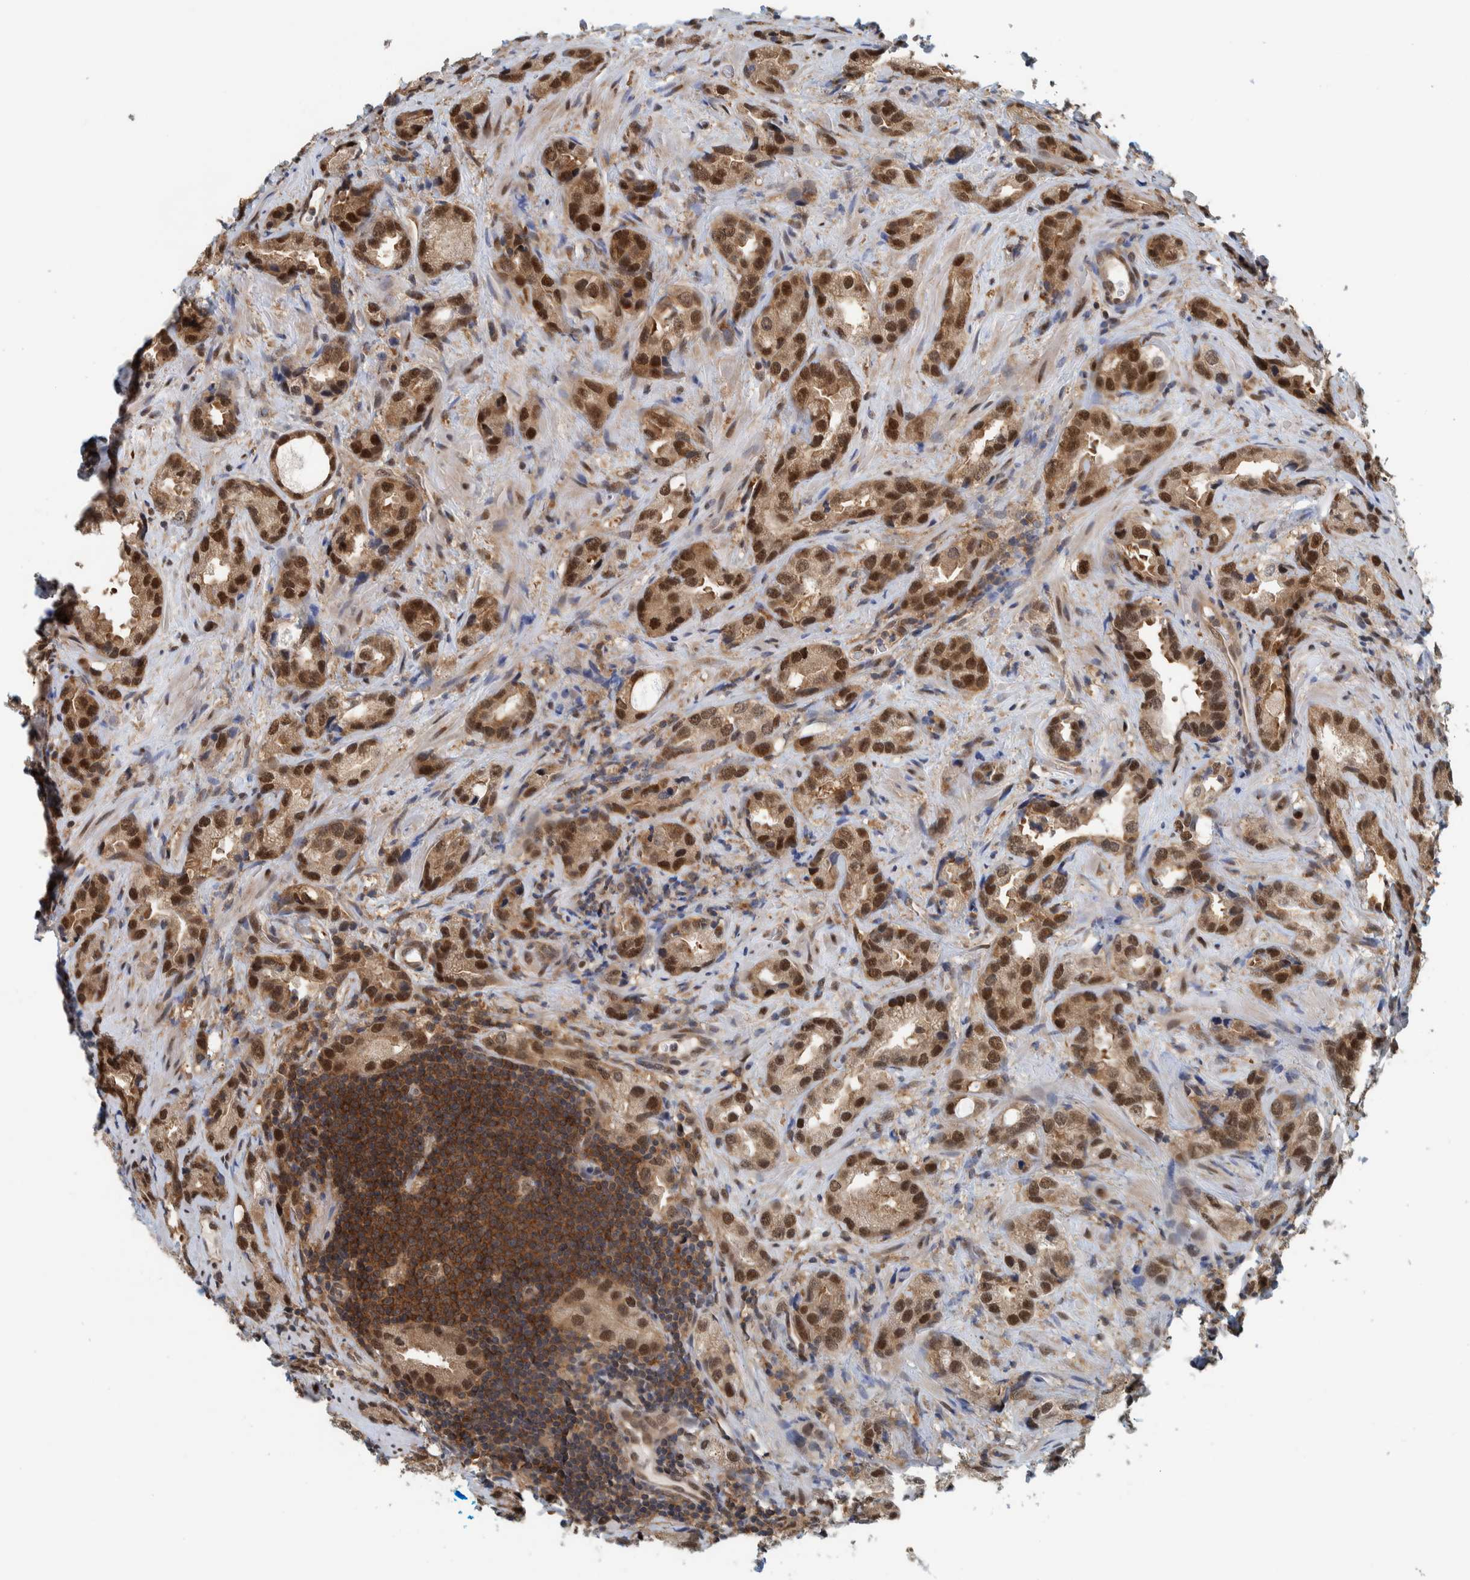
{"staining": {"intensity": "strong", "quantity": ">75%", "location": "nuclear"}, "tissue": "prostate cancer", "cell_type": "Tumor cells", "image_type": "cancer", "snomed": [{"axis": "morphology", "description": "Adenocarcinoma, High grade"}, {"axis": "topography", "description": "Prostate"}], "caption": "Immunohistochemical staining of human prostate high-grade adenocarcinoma shows high levels of strong nuclear protein expression in about >75% of tumor cells.", "gene": "COPS3", "patient": {"sex": "male", "age": 63}}